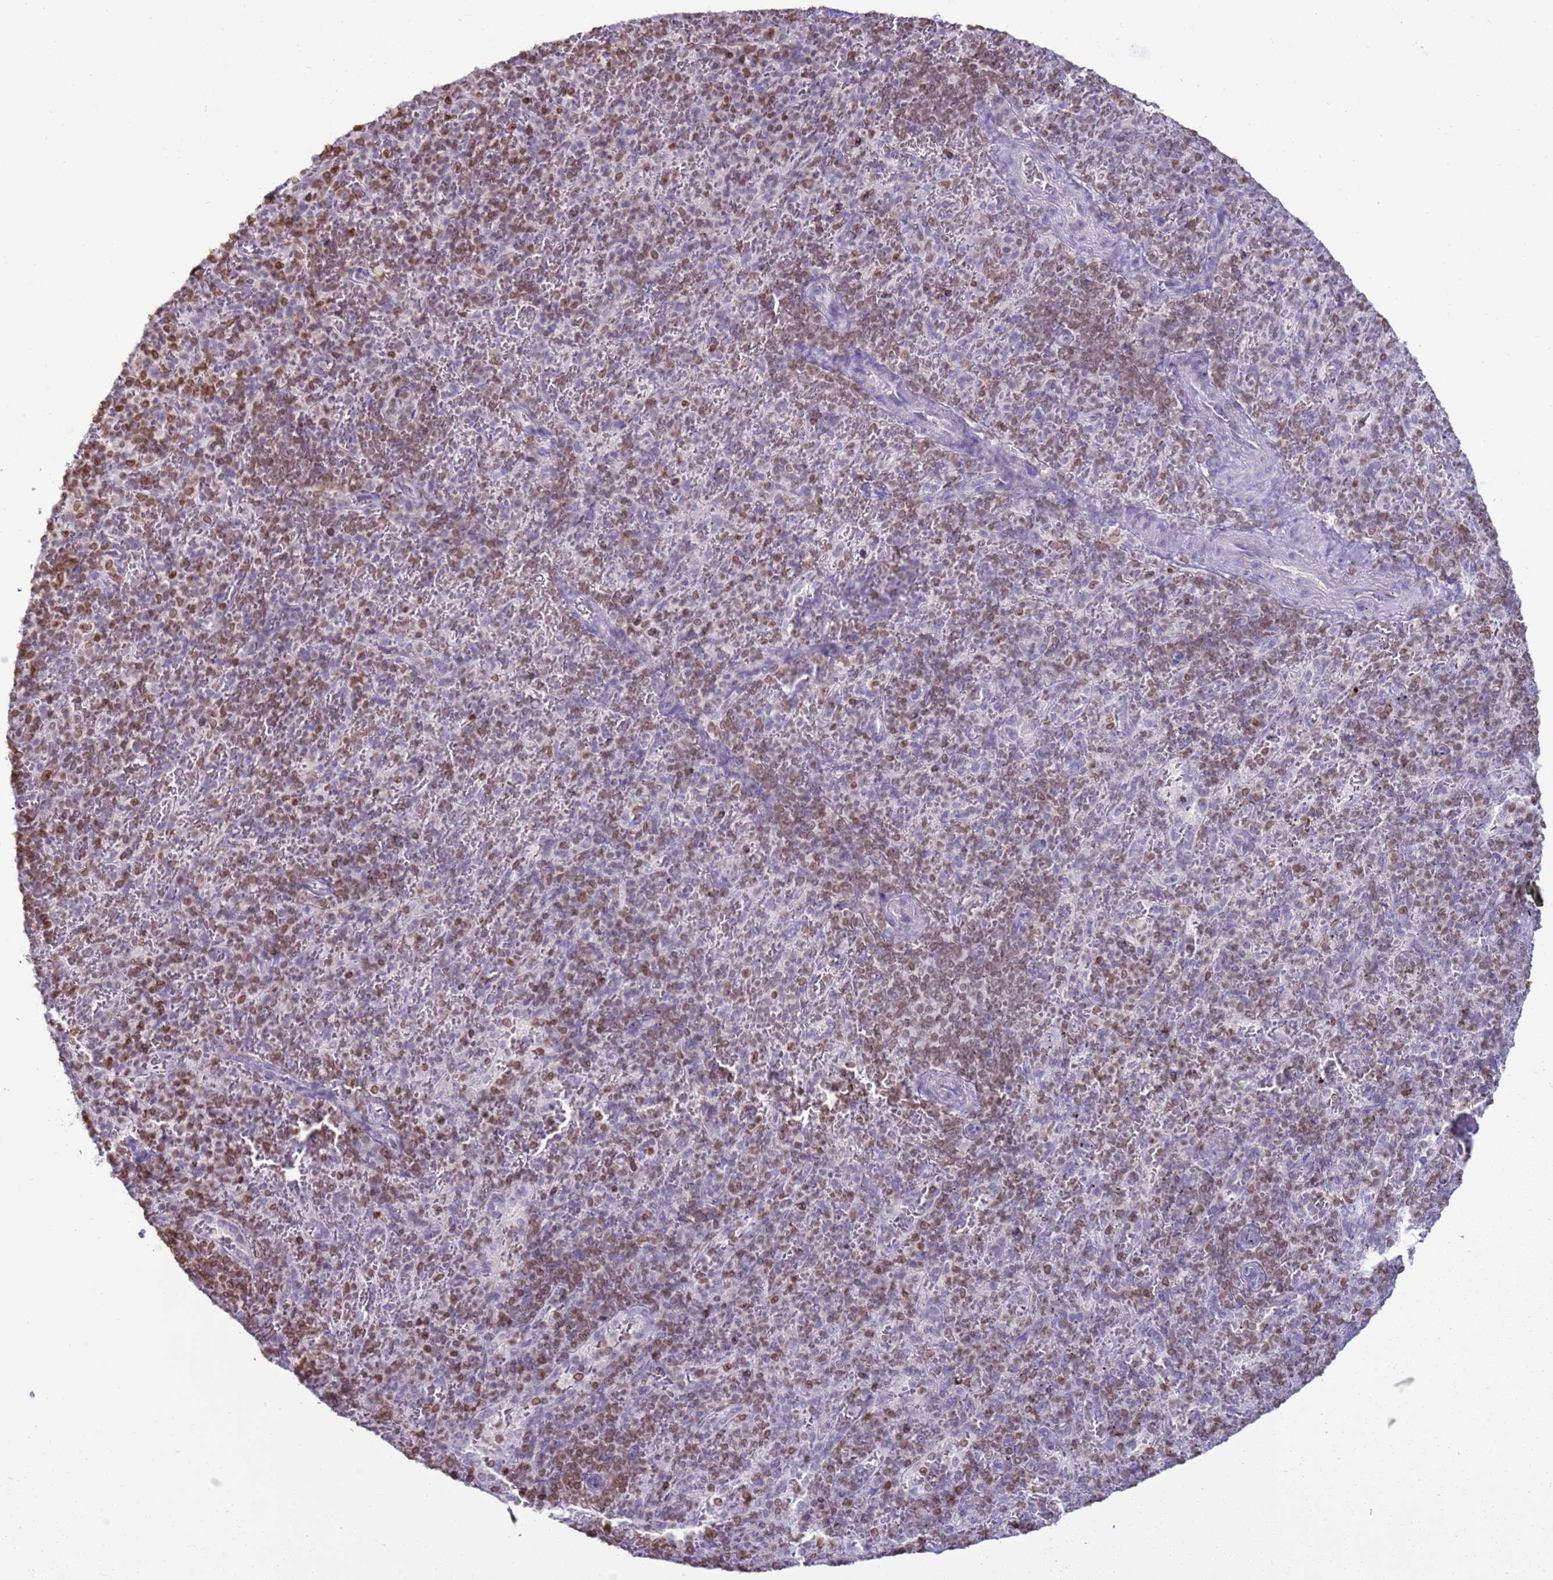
{"staining": {"intensity": "weak", "quantity": "25%-75%", "location": "nuclear"}, "tissue": "spleen", "cell_type": "Cells in red pulp", "image_type": "normal", "snomed": [{"axis": "morphology", "description": "Normal tissue, NOS"}, {"axis": "topography", "description": "Spleen"}], "caption": "Protein analysis of unremarkable spleen shows weak nuclear staining in about 25%-75% of cells in red pulp.", "gene": "DHX37", "patient": {"sex": "male", "age": 82}}